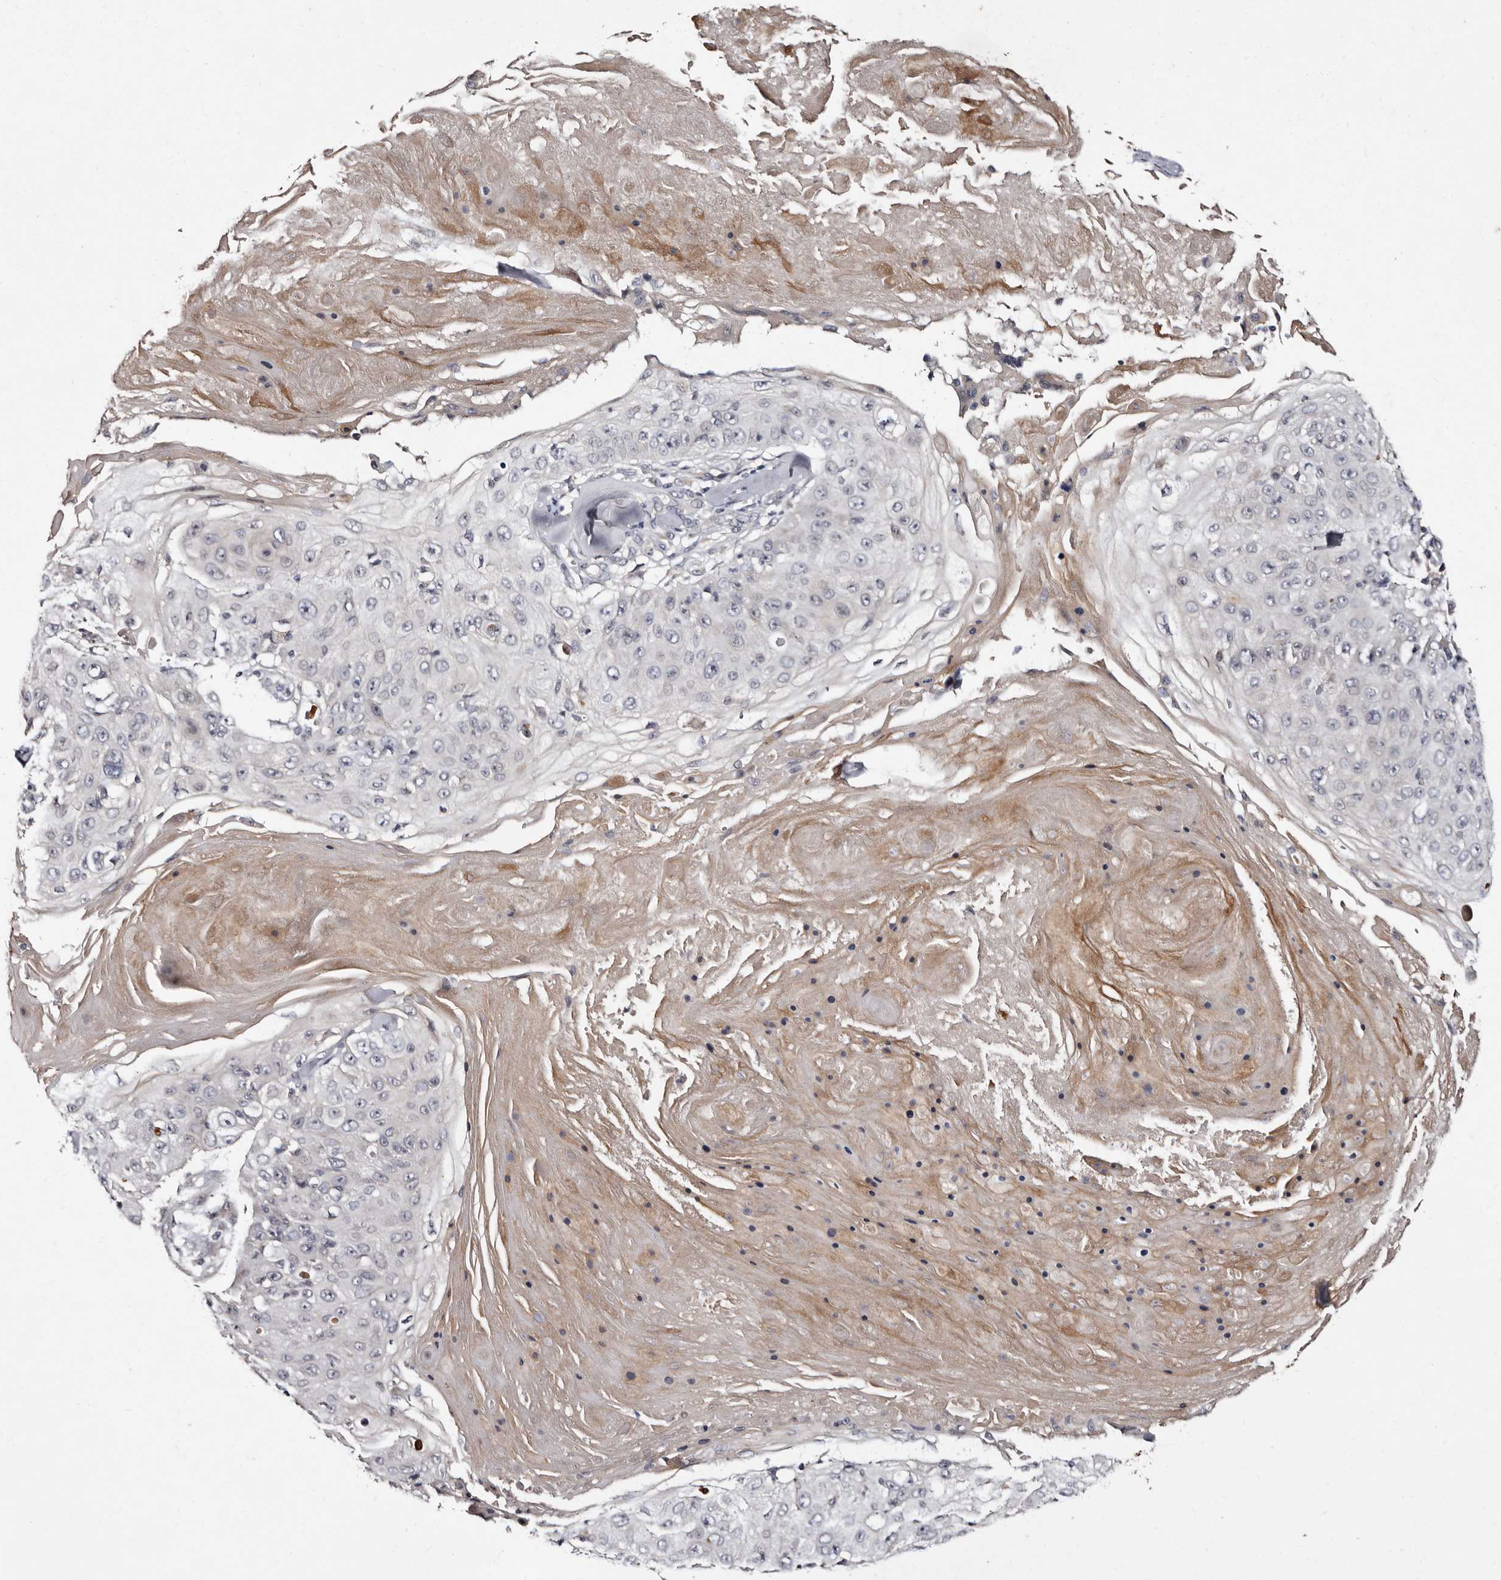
{"staining": {"intensity": "negative", "quantity": "none", "location": "none"}, "tissue": "skin cancer", "cell_type": "Tumor cells", "image_type": "cancer", "snomed": [{"axis": "morphology", "description": "Squamous cell carcinoma, NOS"}, {"axis": "topography", "description": "Skin"}], "caption": "An immunohistochemistry (IHC) image of skin cancer (squamous cell carcinoma) is shown. There is no staining in tumor cells of skin cancer (squamous cell carcinoma).", "gene": "LANCL2", "patient": {"sex": "male", "age": 86}}